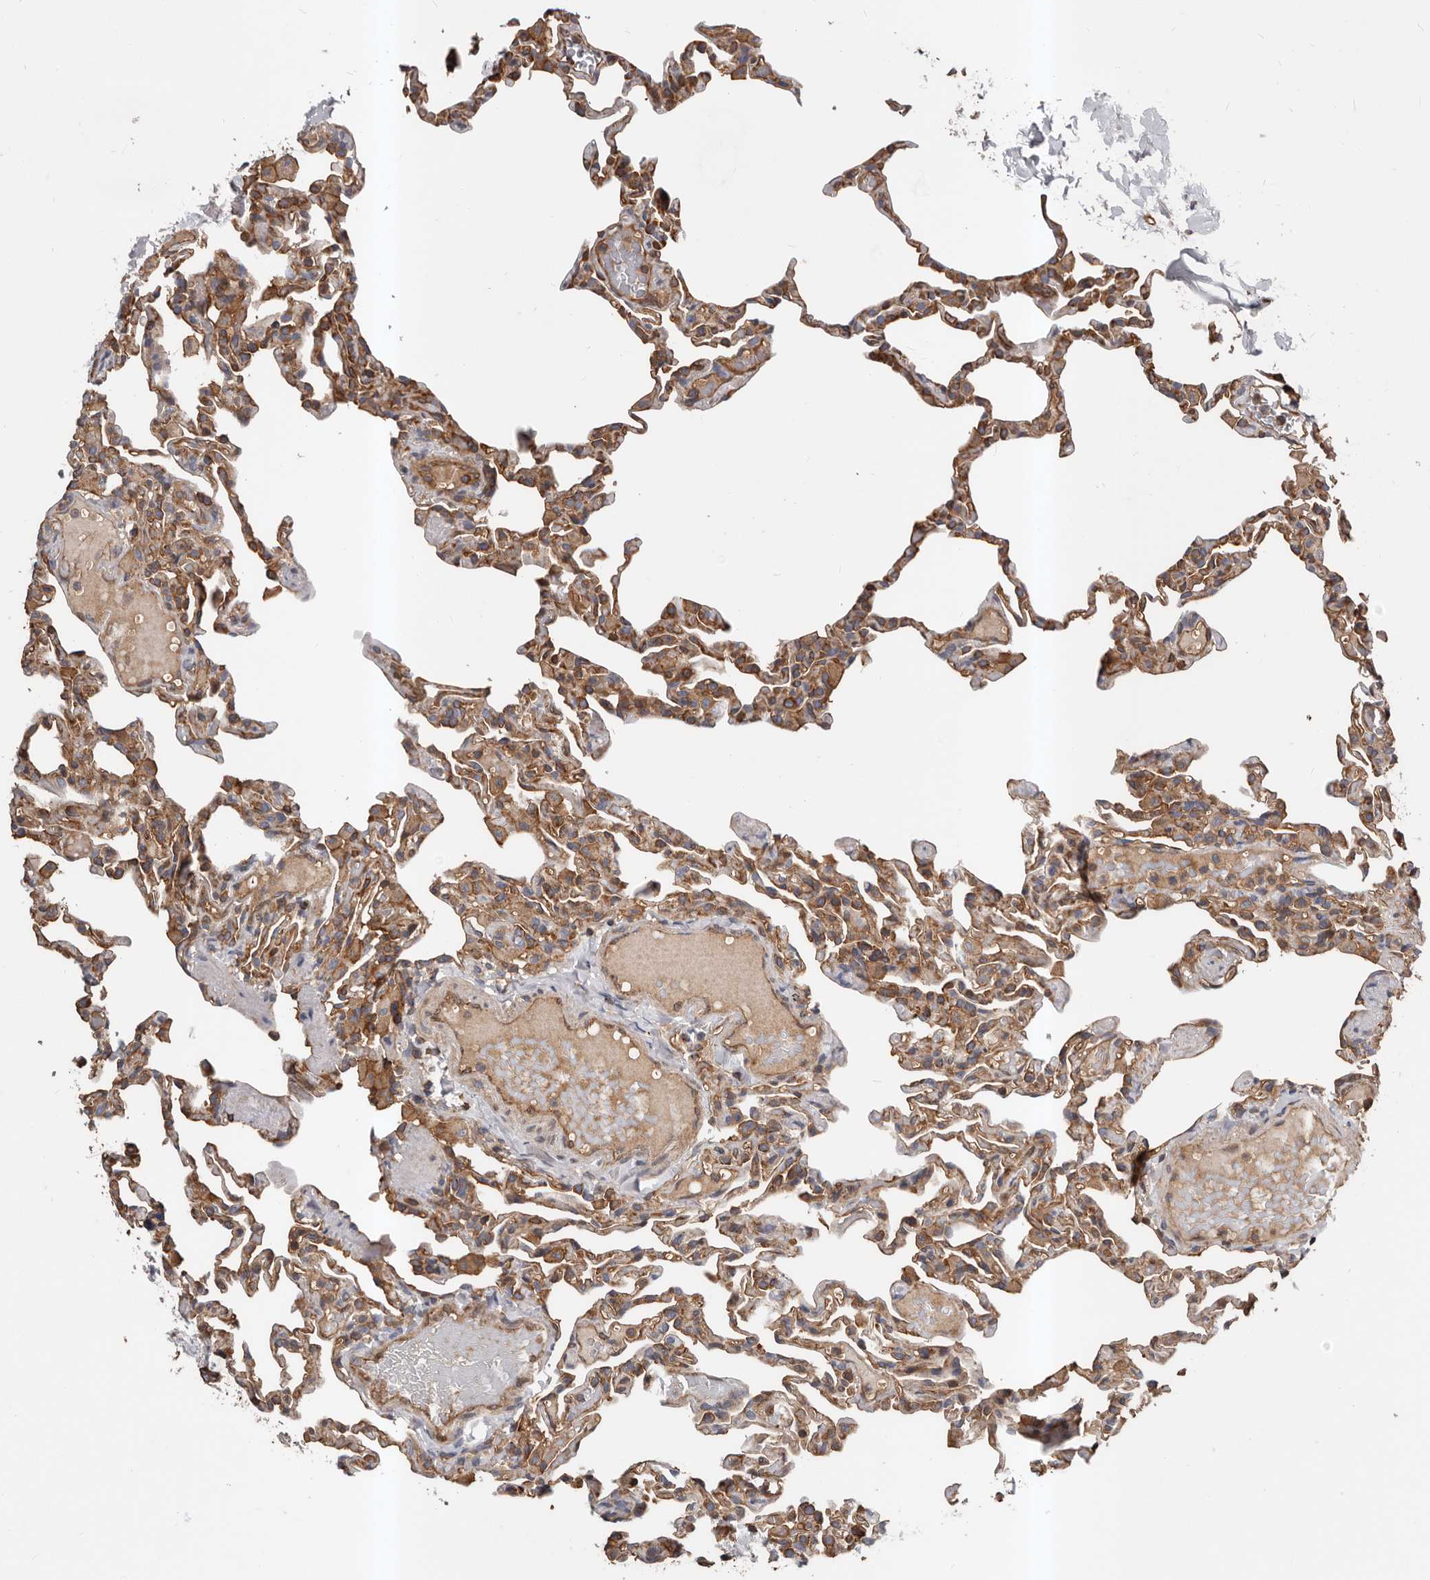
{"staining": {"intensity": "moderate", "quantity": "25%-75%", "location": "cytoplasmic/membranous"}, "tissue": "lung", "cell_type": "Alveolar cells", "image_type": "normal", "snomed": [{"axis": "morphology", "description": "Normal tissue, NOS"}, {"axis": "topography", "description": "Lung"}], "caption": "This photomicrograph demonstrates immunohistochemistry (IHC) staining of benign human lung, with medium moderate cytoplasmic/membranous expression in approximately 25%-75% of alveolar cells.", "gene": "PNRC2", "patient": {"sex": "male", "age": 20}}